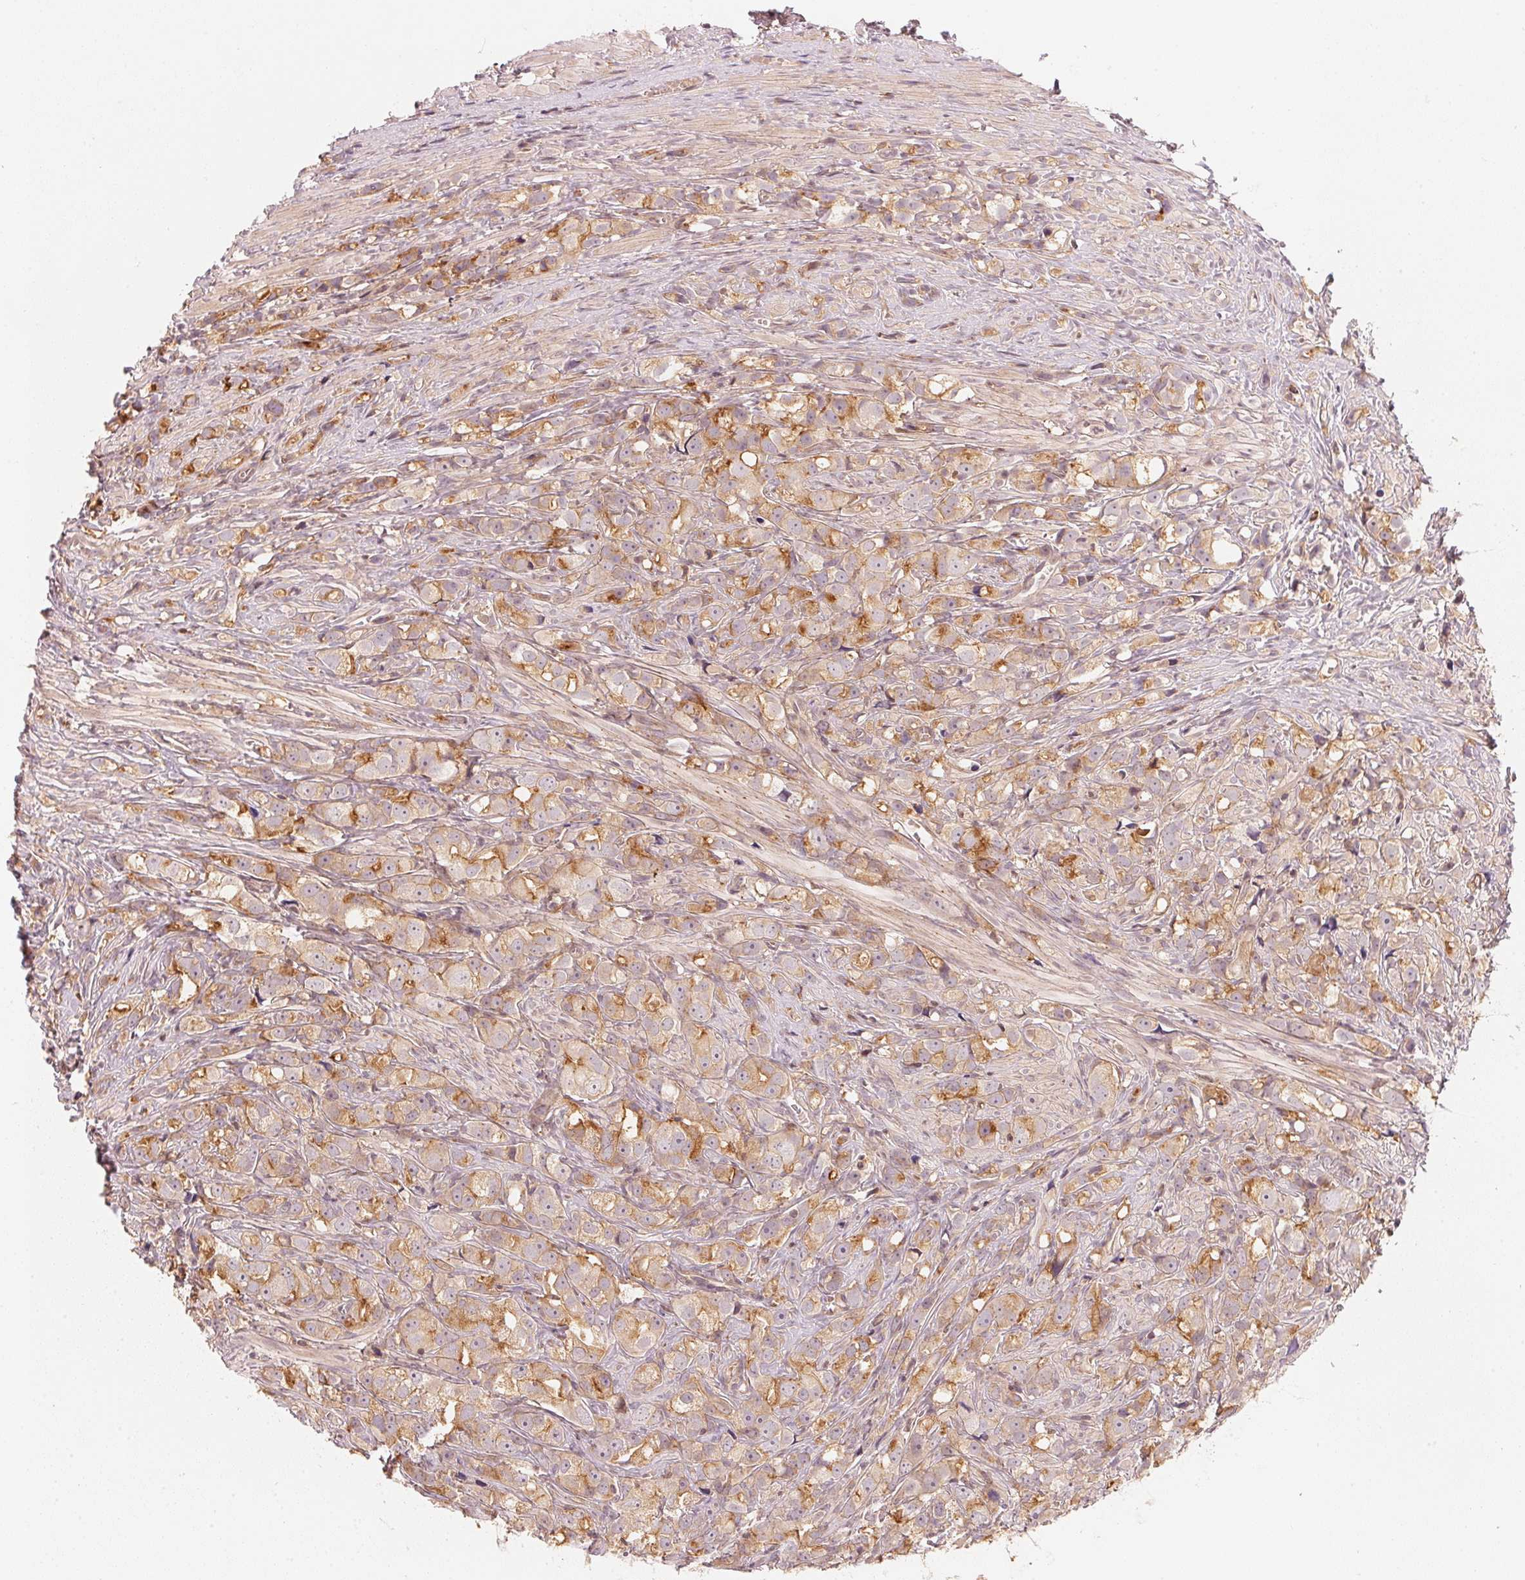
{"staining": {"intensity": "weak", "quantity": ">75%", "location": "cytoplasmic/membranous"}, "tissue": "prostate cancer", "cell_type": "Tumor cells", "image_type": "cancer", "snomed": [{"axis": "morphology", "description": "Adenocarcinoma, High grade"}, {"axis": "topography", "description": "Prostate"}], "caption": "This is a photomicrograph of IHC staining of prostate cancer, which shows weak expression in the cytoplasmic/membranous of tumor cells.", "gene": "PRKN", "patient": {"sex": "male", "age": 75}}